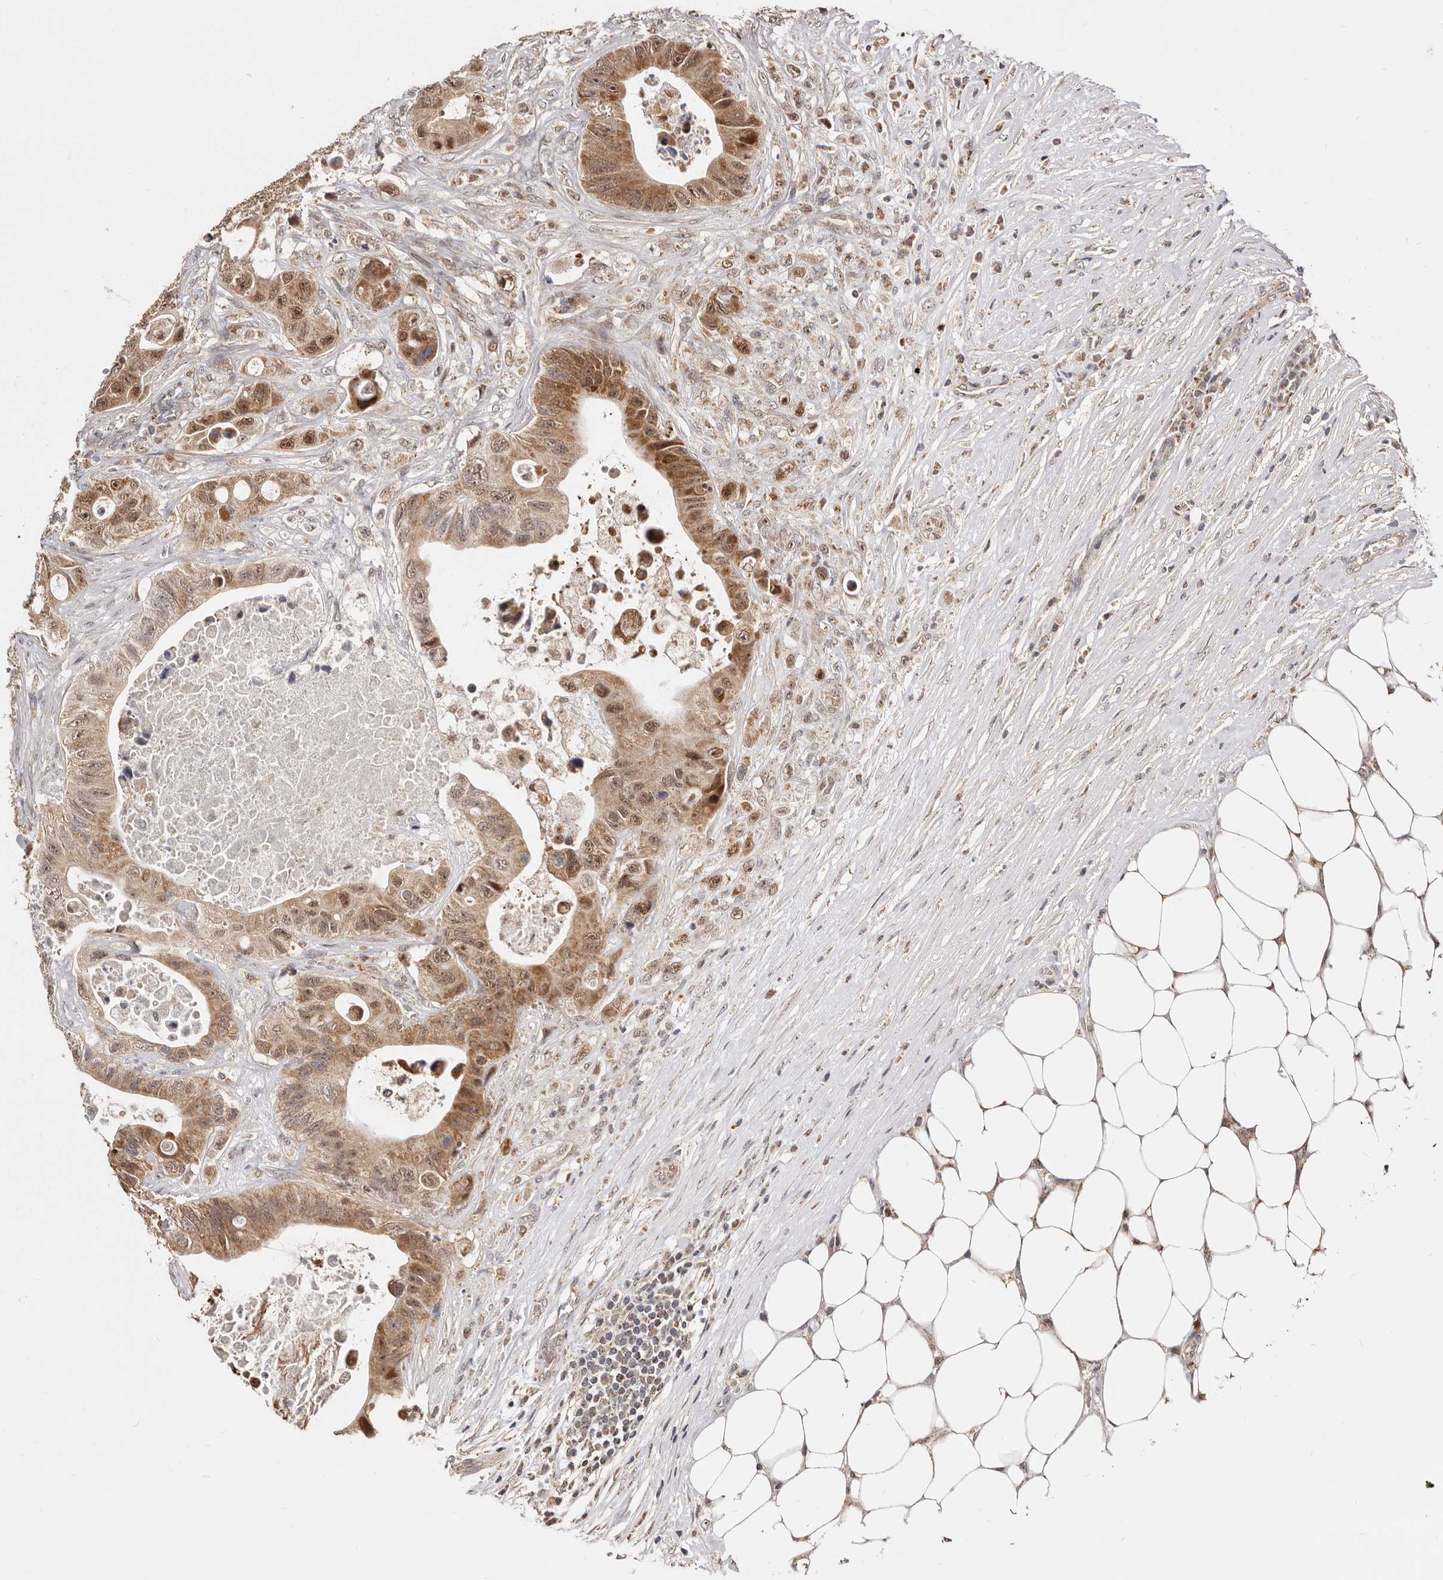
{"staining": {"intensity": "strong", "quantity": "25%-75%", "location": "cytoplasmic/membranous,nuclear"}, "tissue": "colorectal cancer", "cell_type": "Tumor cells", "image_type": "cancer", "snomed": [{"axis": "morphology", "description": "Adenocarcinoma, NOS"}, {"axis": "topography", "description": "Colon"}], "caption": "Protein analysis of colorectal adenocarcinoma tissue reveals strong cytoplasmic/membranous and nuclear positivity in about 25%-75% of tumor cells.", "gene": "SEC14L1", "patient": {"sex": "female", "age": 46}}